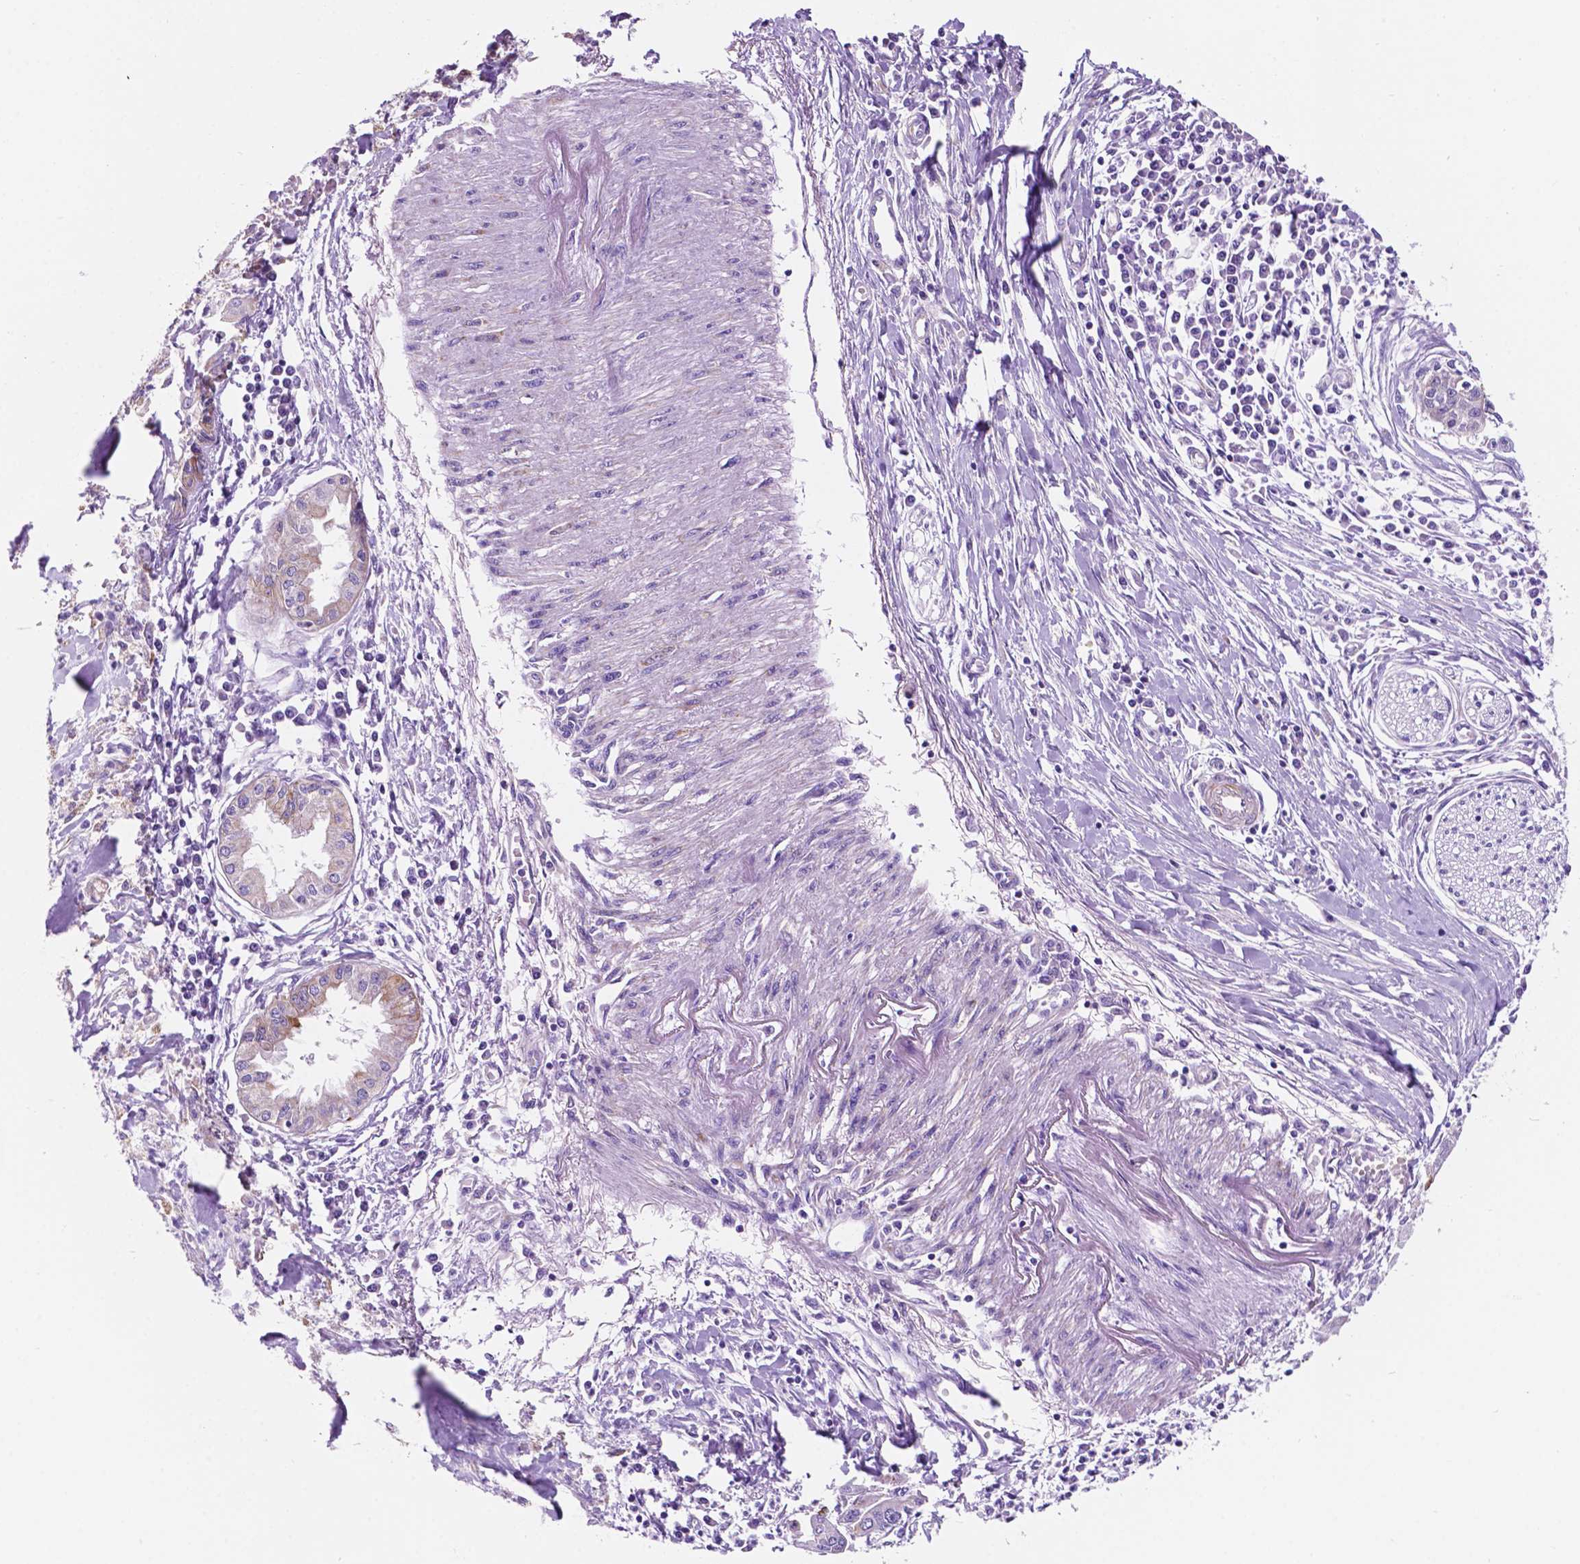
{"staining": {"intensity": "moderate", "quantity": "<25%", "location": "cytoplasmic/membranous"}, "tissue": "pancreatic cancer", "cell_type": "Tumor cells", "image_type": "cancer", "snomed": [{"axis": "morphology", "description": "Adenocarcinoma, NOS"}, {"axis": "topography", "description": "Pancreas"}], "caption": "An IHC image of tumor tissue is shown. Protein staining in brown labels moderate cytoplasmic/membranous positivity in pancreatic cancer (adenocarcinoma) within tumor cells. (DAB IHC with brightfield microscopy, high magnification).", "gene": "TRPV5", "patient": {"sex": "male", "age": 72}}